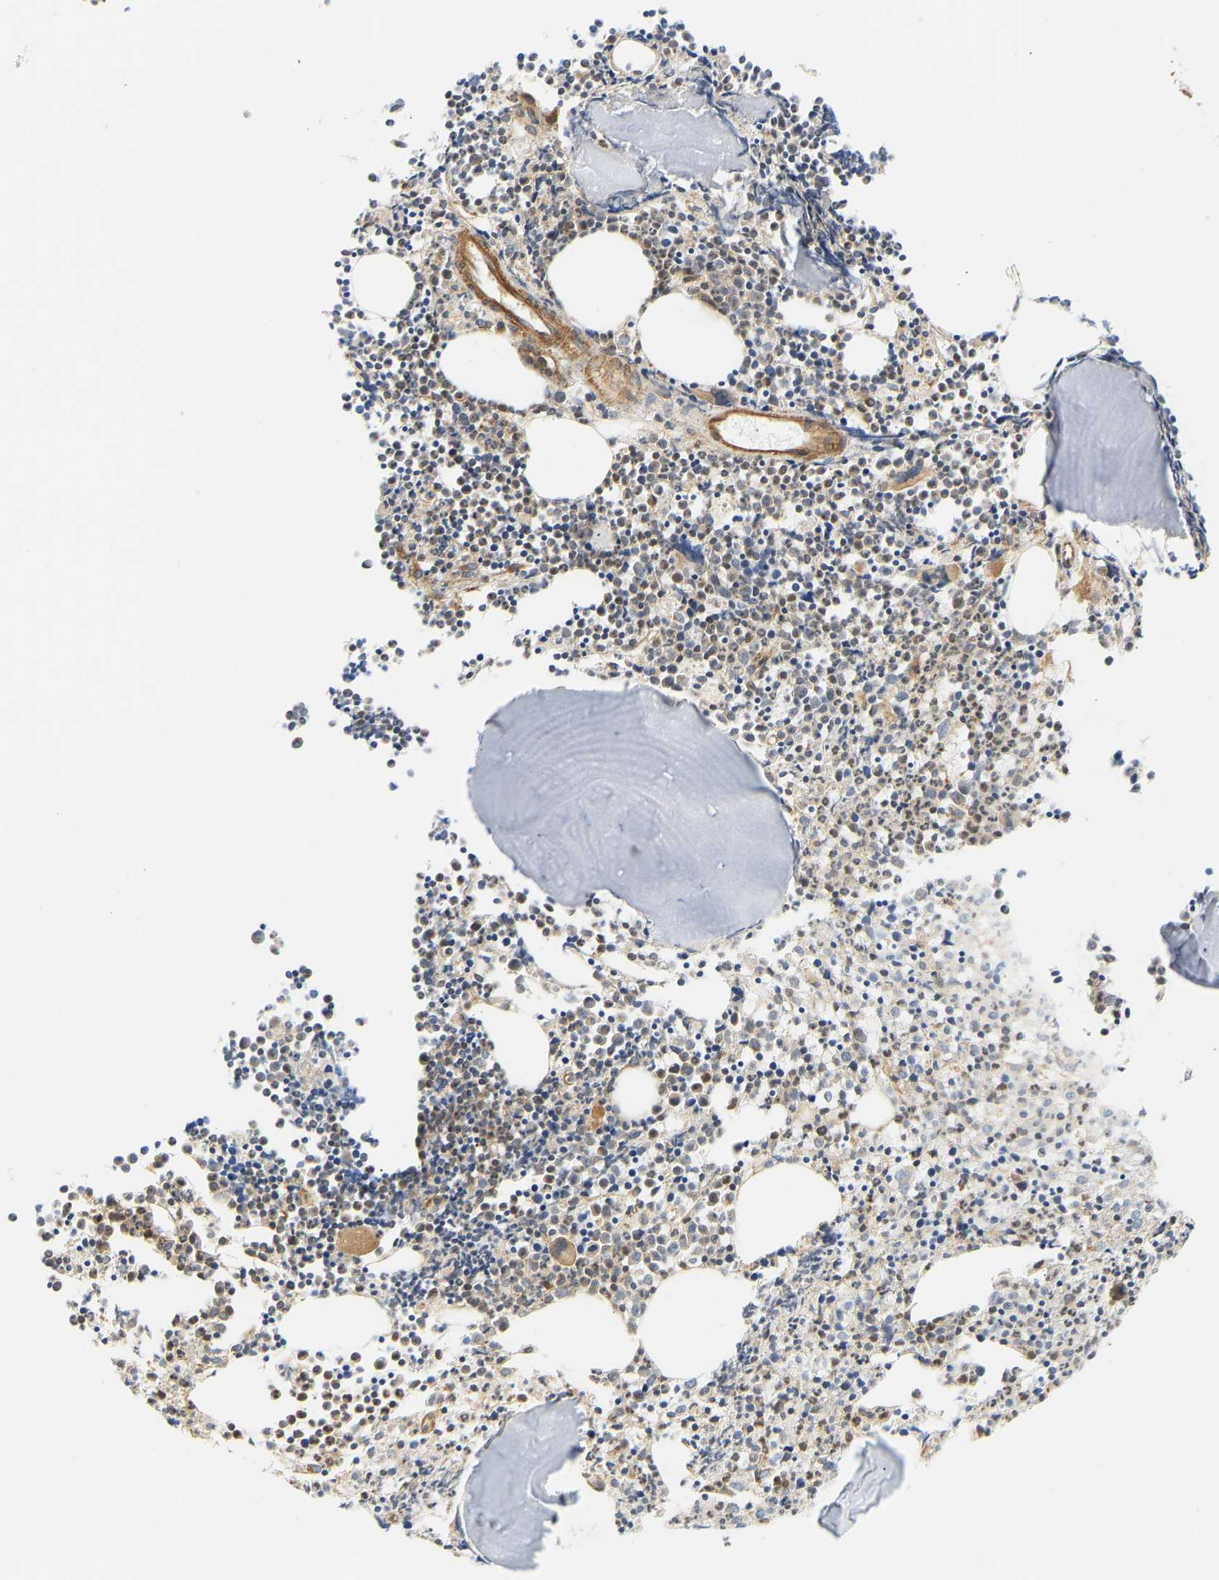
{"staining": {"intensity": "moderate", "quantity": ">75%", "location": "cytoplasmic/membranous"}, "tissue": "bone marrow", "cell_type": "Hematopoietic cells", "image_type": "normal", "snomed": [{"axis": "morphology", "description": "Normal tissue, NOS"}, {"axis": "morphology", "description": "Inflammation, NOS"}, {"axis": "topography", "description": "Bone marrow"}], "caption": "Immunohistochemical staining of unremarkable bone marrow shows medium levels of moderate cytoplasmic/membranous staining in about >75% of hematopoietic cells.", "gene": "CEP57", "patient": {"sex": "female", "age": 53}}